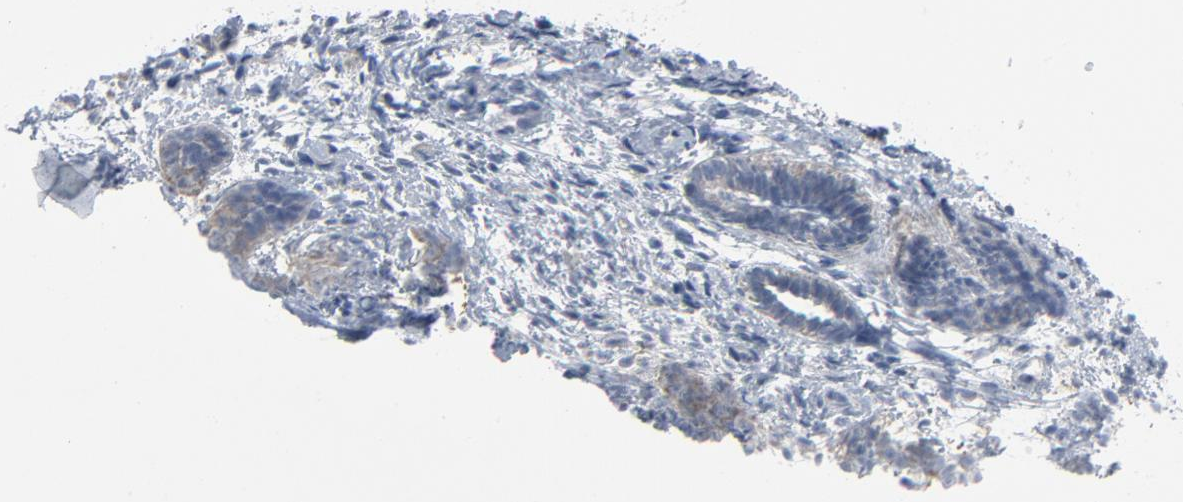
{"staining": {"intensity": "negative", "quantity": "none", "location": "none"}, "tissue": "endometrium", "cell_type": "Cells in endometrial stroma", "image_type": "normal", "snomed": [{"axis": "morphology", "description": "Normal tissue, NOS"}, {"axis": "topography", "description": "Smooth muscle"}, {"axis": "topography", "description": "Endometrium"}], "caption": "Immunohistochemistry (IHC) of normal endometrium displays no staining in cells in endometrial stroma. Nuclei are stained in blue.", "gene": "GPX2", "patient": {"sex": "female", "age": 57}}